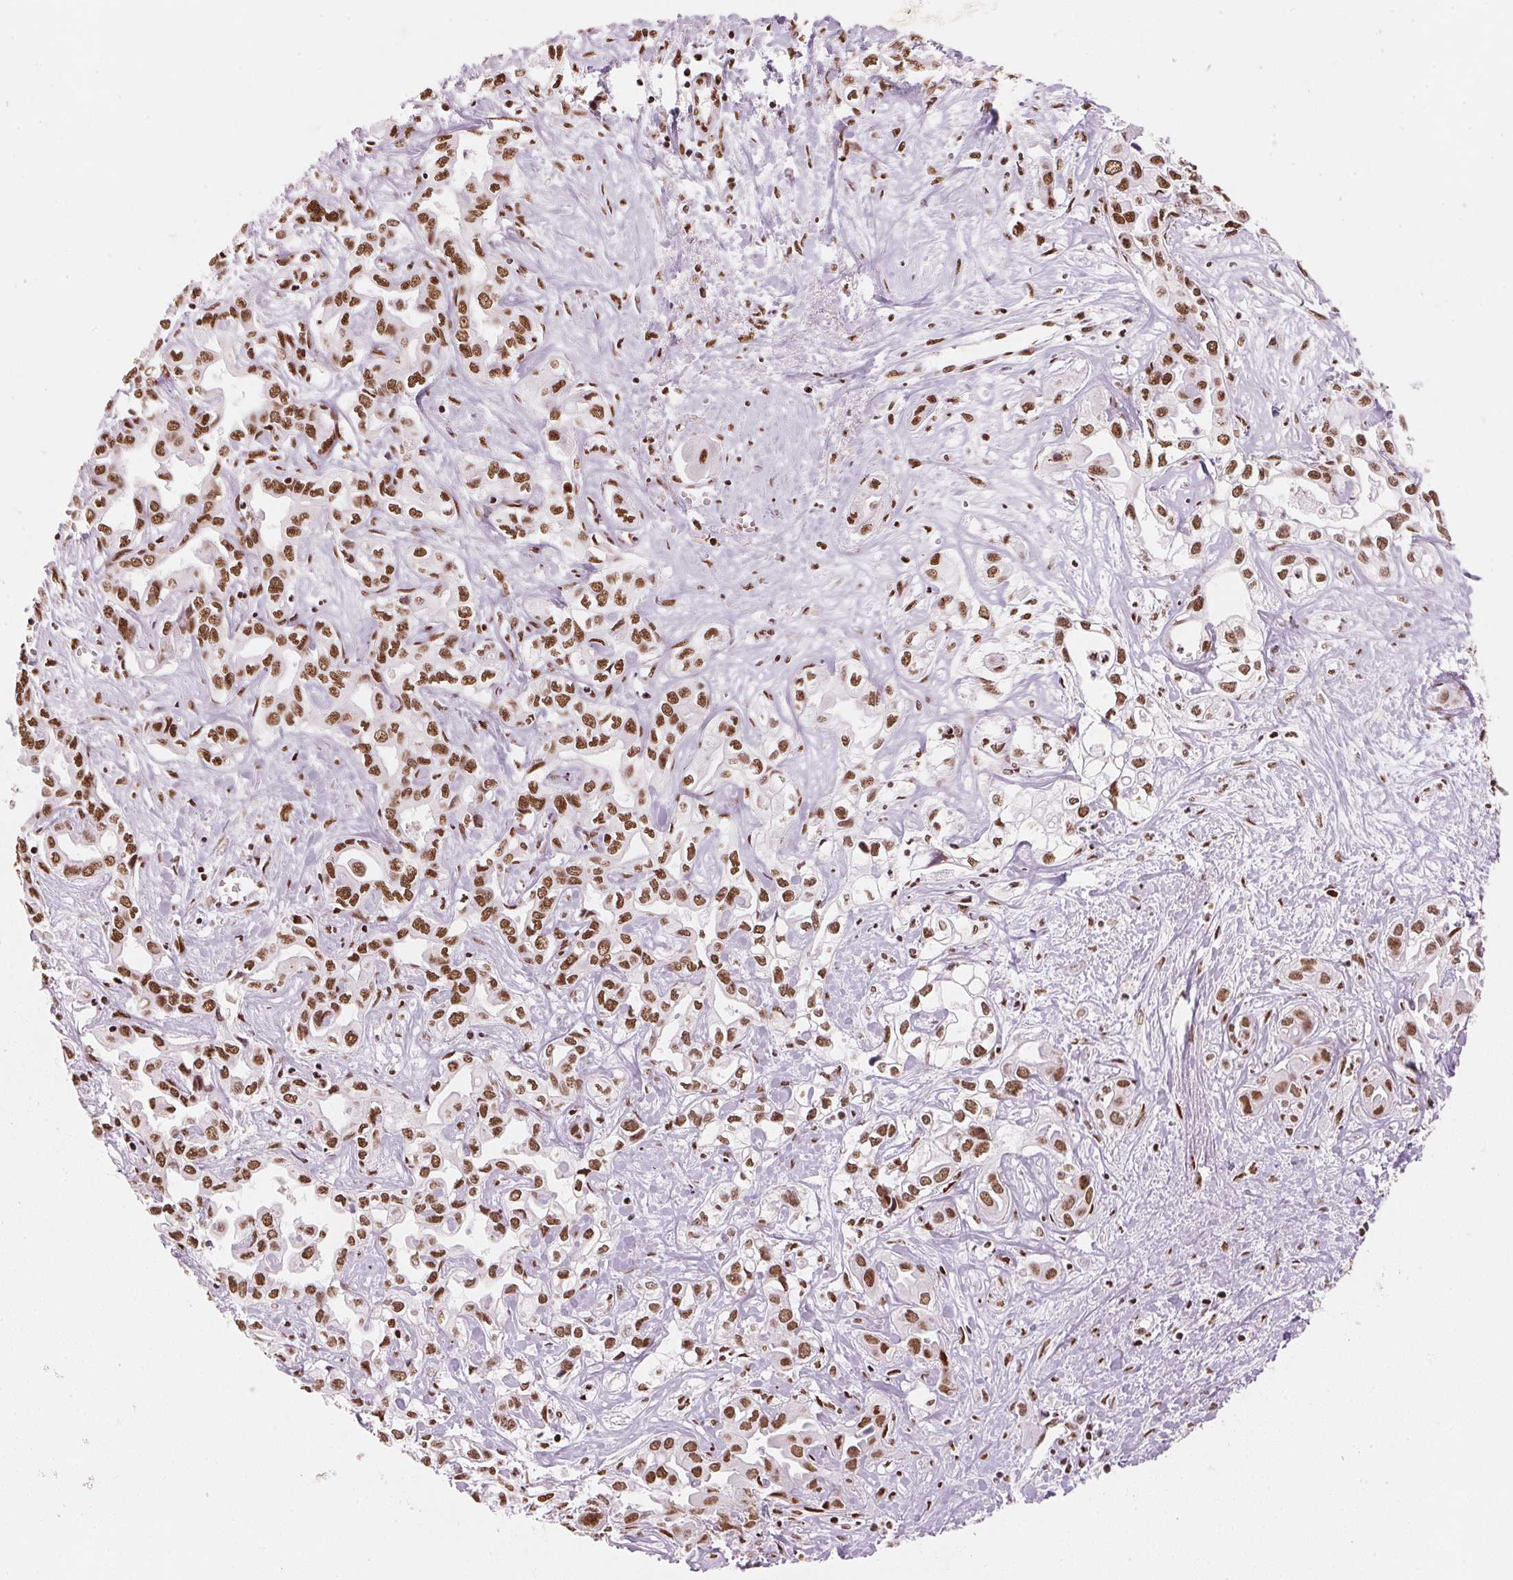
{"staining": {"intensity": "strong", "quantity": ">75%", "location": "nuclear"}, "tissue": "liver cancer", "cell_type": "Tumor cells", "image_type": "cancer", "snomed": [{"axis": "morphology", "description": "Cholangiocarcinoma"}, {"axis": "topography", "description": "Liver"}], "caption": "Protein expression analysis of human liver cholangiocarcinoma reveals strong nuclear staining in about >75% of tumor cells.", "gene": "NXF1", "patient": {"sex": "female", "age": 64}}